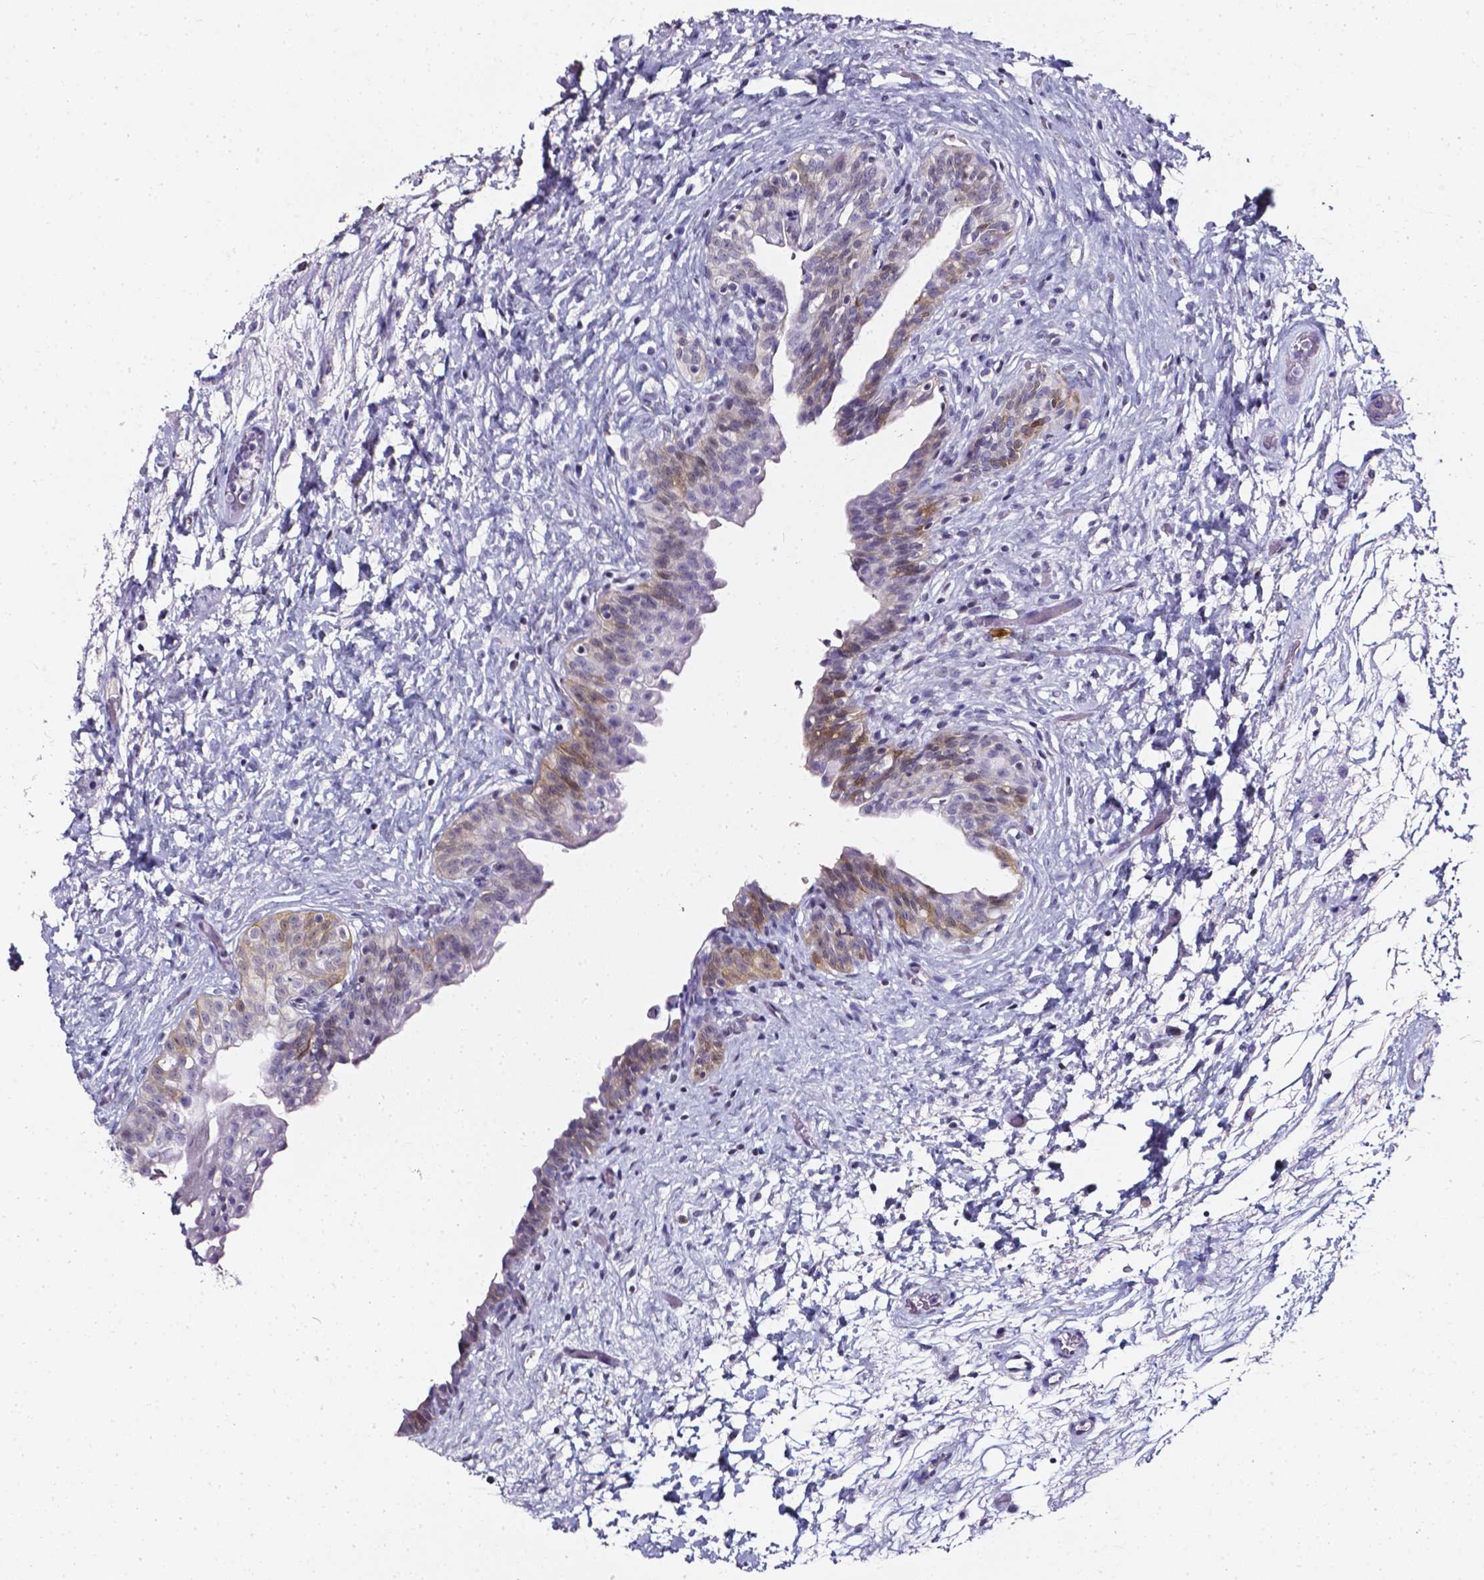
{"staining": {"intensity": "moderate", "quantity": "<25%", "location": "cytoplasmic/membranous,nuclear"}, "tissue": "urinary bladder", "cell_type": "Urothelial cells", "image_type": "normal", "snomed": [{"axis": "morphology", "description": "Normal tissue, NOS"}, {"axis": "topography", "description": "Urinary bladder"}], "caption": "Urinary bladder stained with DAB (3,3'-diaminobenzidine) immunohistochemistry (IHC) shows low levels of moderate cytoplasmic/membranous,nuclear staining in approximately <25% of urothelial cells. (IHC, brightfield microscopy, high magnification).", "gene": "AKR1B10", "patient": {"sex": "male", "age": 69}}